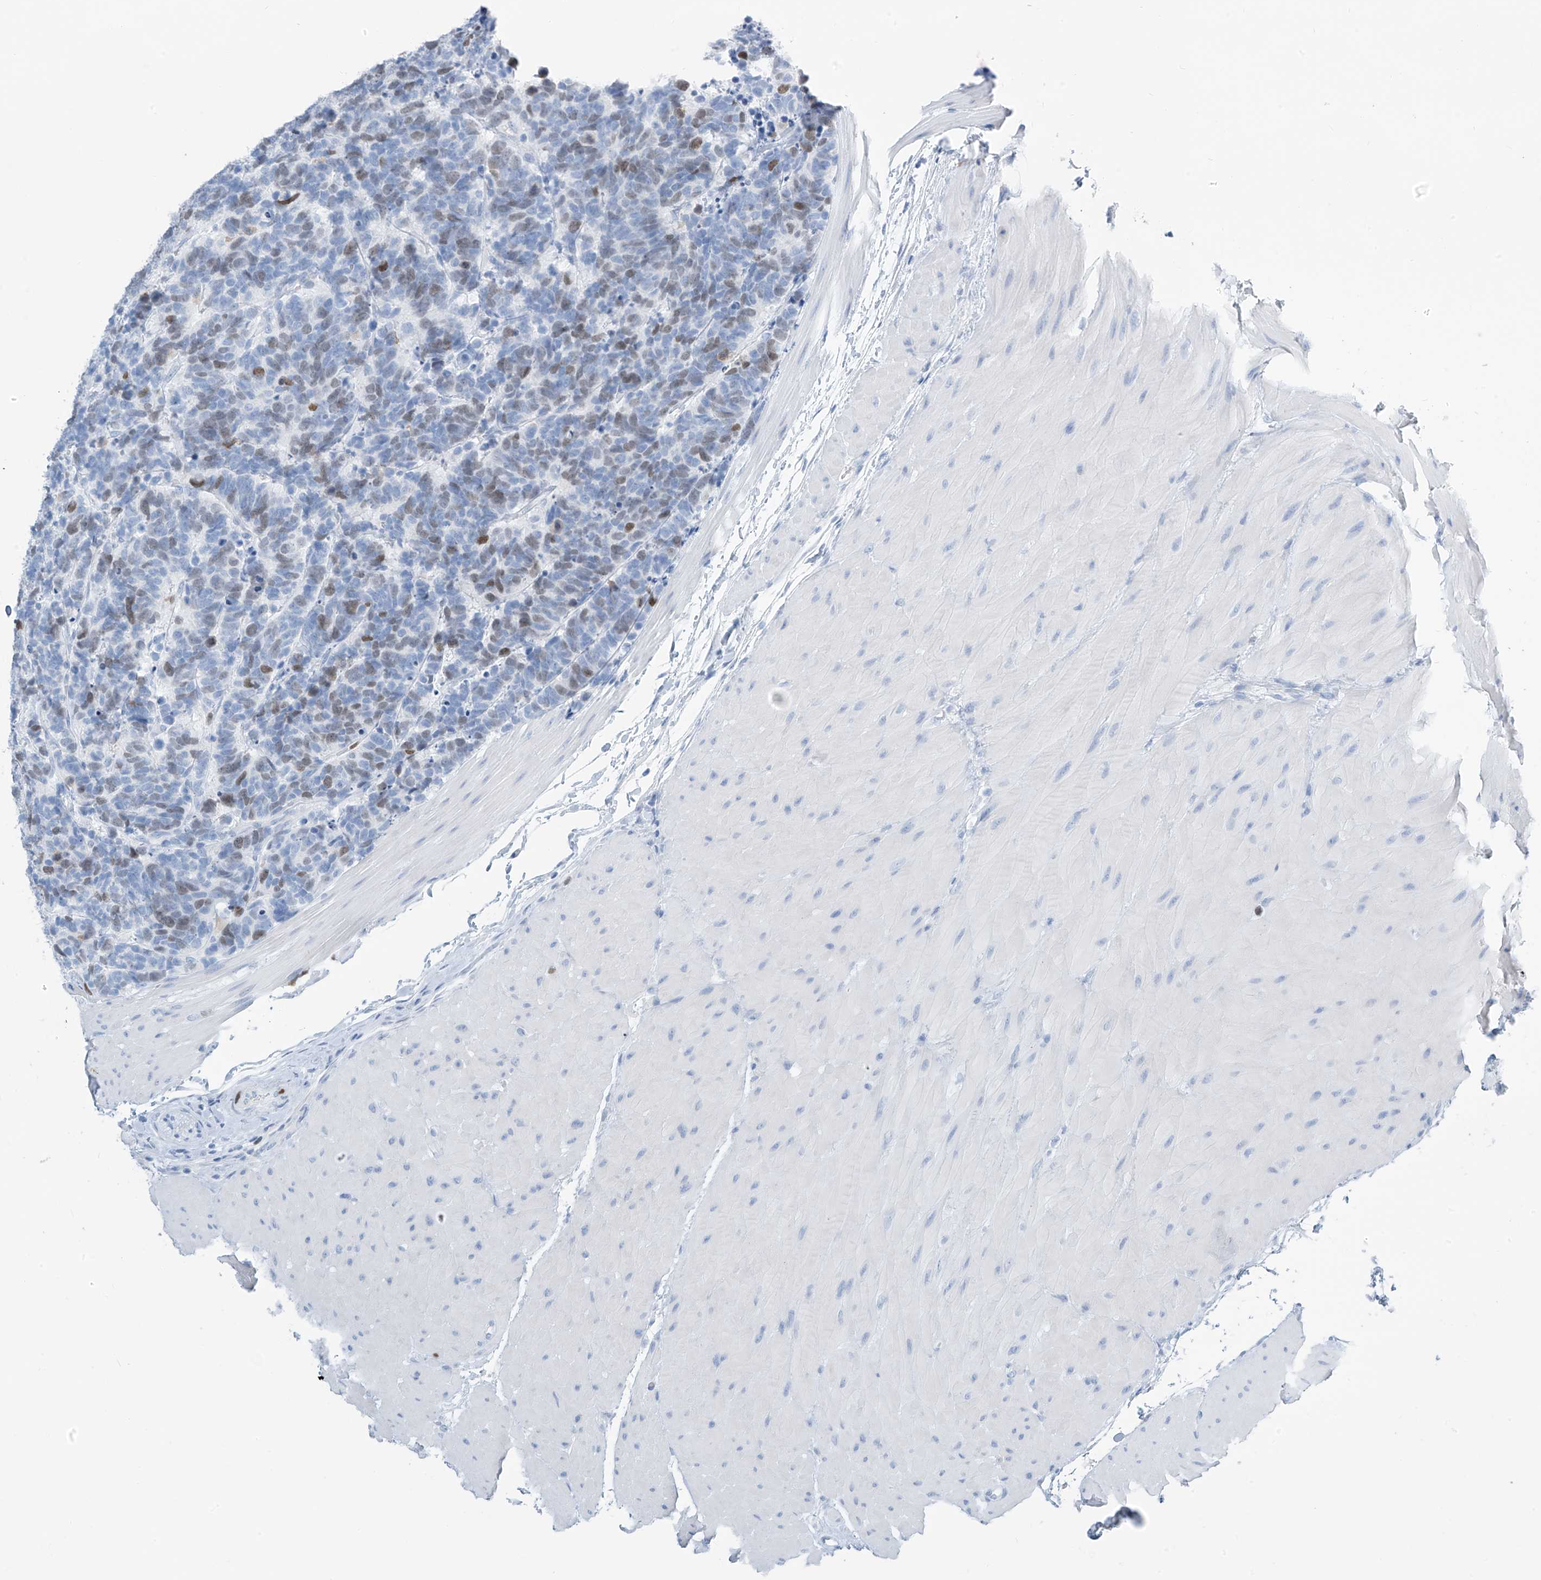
{"staining": {"intensity": "moderate", "quantity": "<25%", "location": "nuclear"}, "tissue": "carcinoid", "cell_type": "Tumor cells", "image_type": "cancer", "snomed": [{"axis": "morphology", "description": "Carcinoma, NOS"}, {"axis": "morphology", "description": "Carcinoid, malignant, NOS"}, {"axis": "topography", "description": "Urinary bladder"}], "caption": "Immunohistochemistry micrograph of neoplastic tissue: carcinoid stained using immunohistochemistry shows low levels of moderate protein expression localized specifically in the nuclear of tumor cells, appearing as a nuclear brown color.", "gene": "SGO2", "patient": {"sex": "male", "age": 57}}